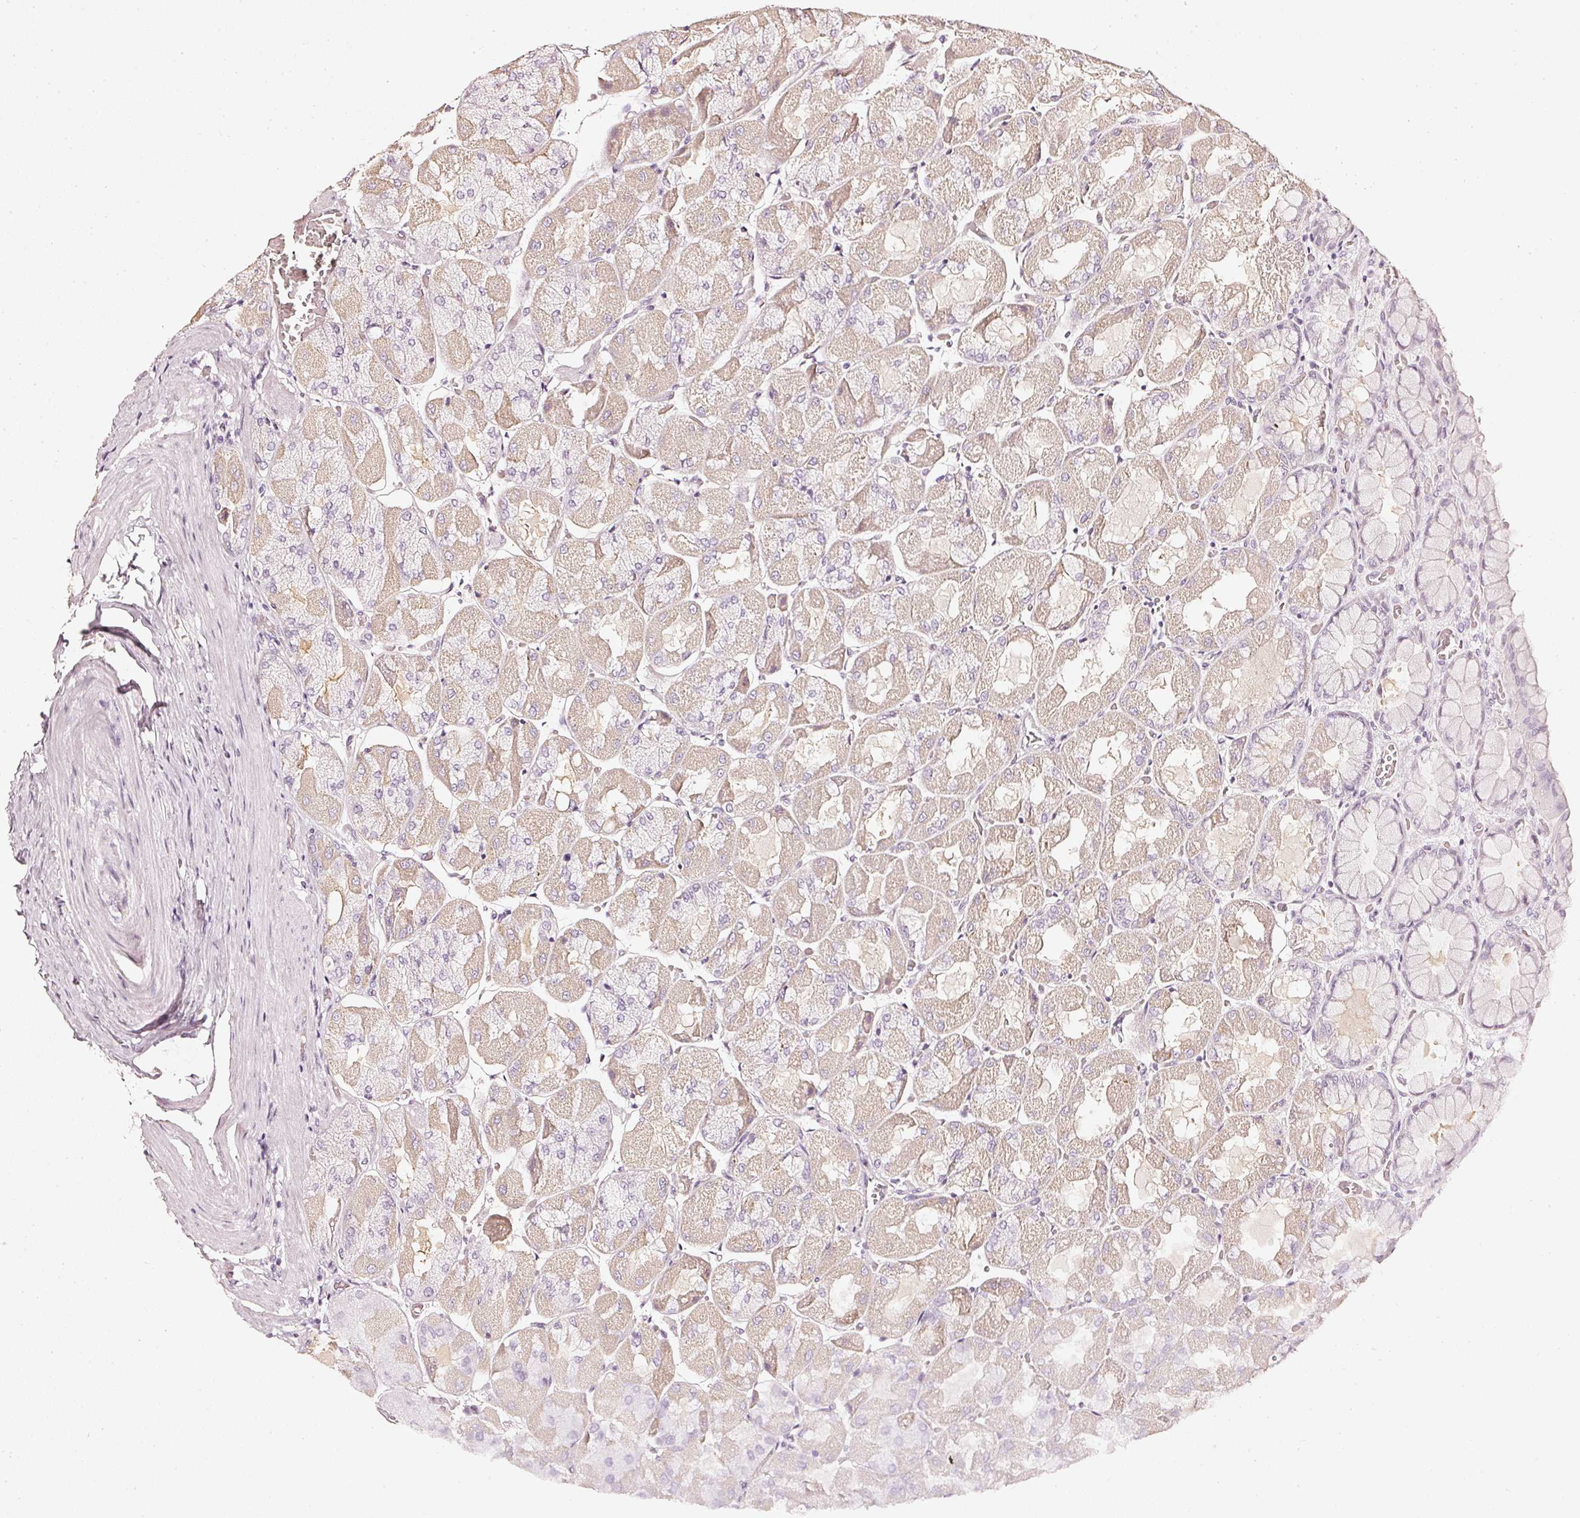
{"staining": {"intensity": "weak", "quantity": "25%-75%", "location": "cytoplasmic/membranous"}, "tissue": "stomach", "cell_type": "Glandular cells", "image_type": "normal", "snomed": [{"axis": "morphology", "description": "Normal tissue, NOS"}, {"axis": "topography", "description": "Stomach"}], "caption": "Glandular cells demonstrate low levels of weak cytoplasmic/membranous expression in approximately 25%-75% of cells in unremarkable stomach.", "gene": "CNP", "patient": {"sex": "female", "age": 61}}